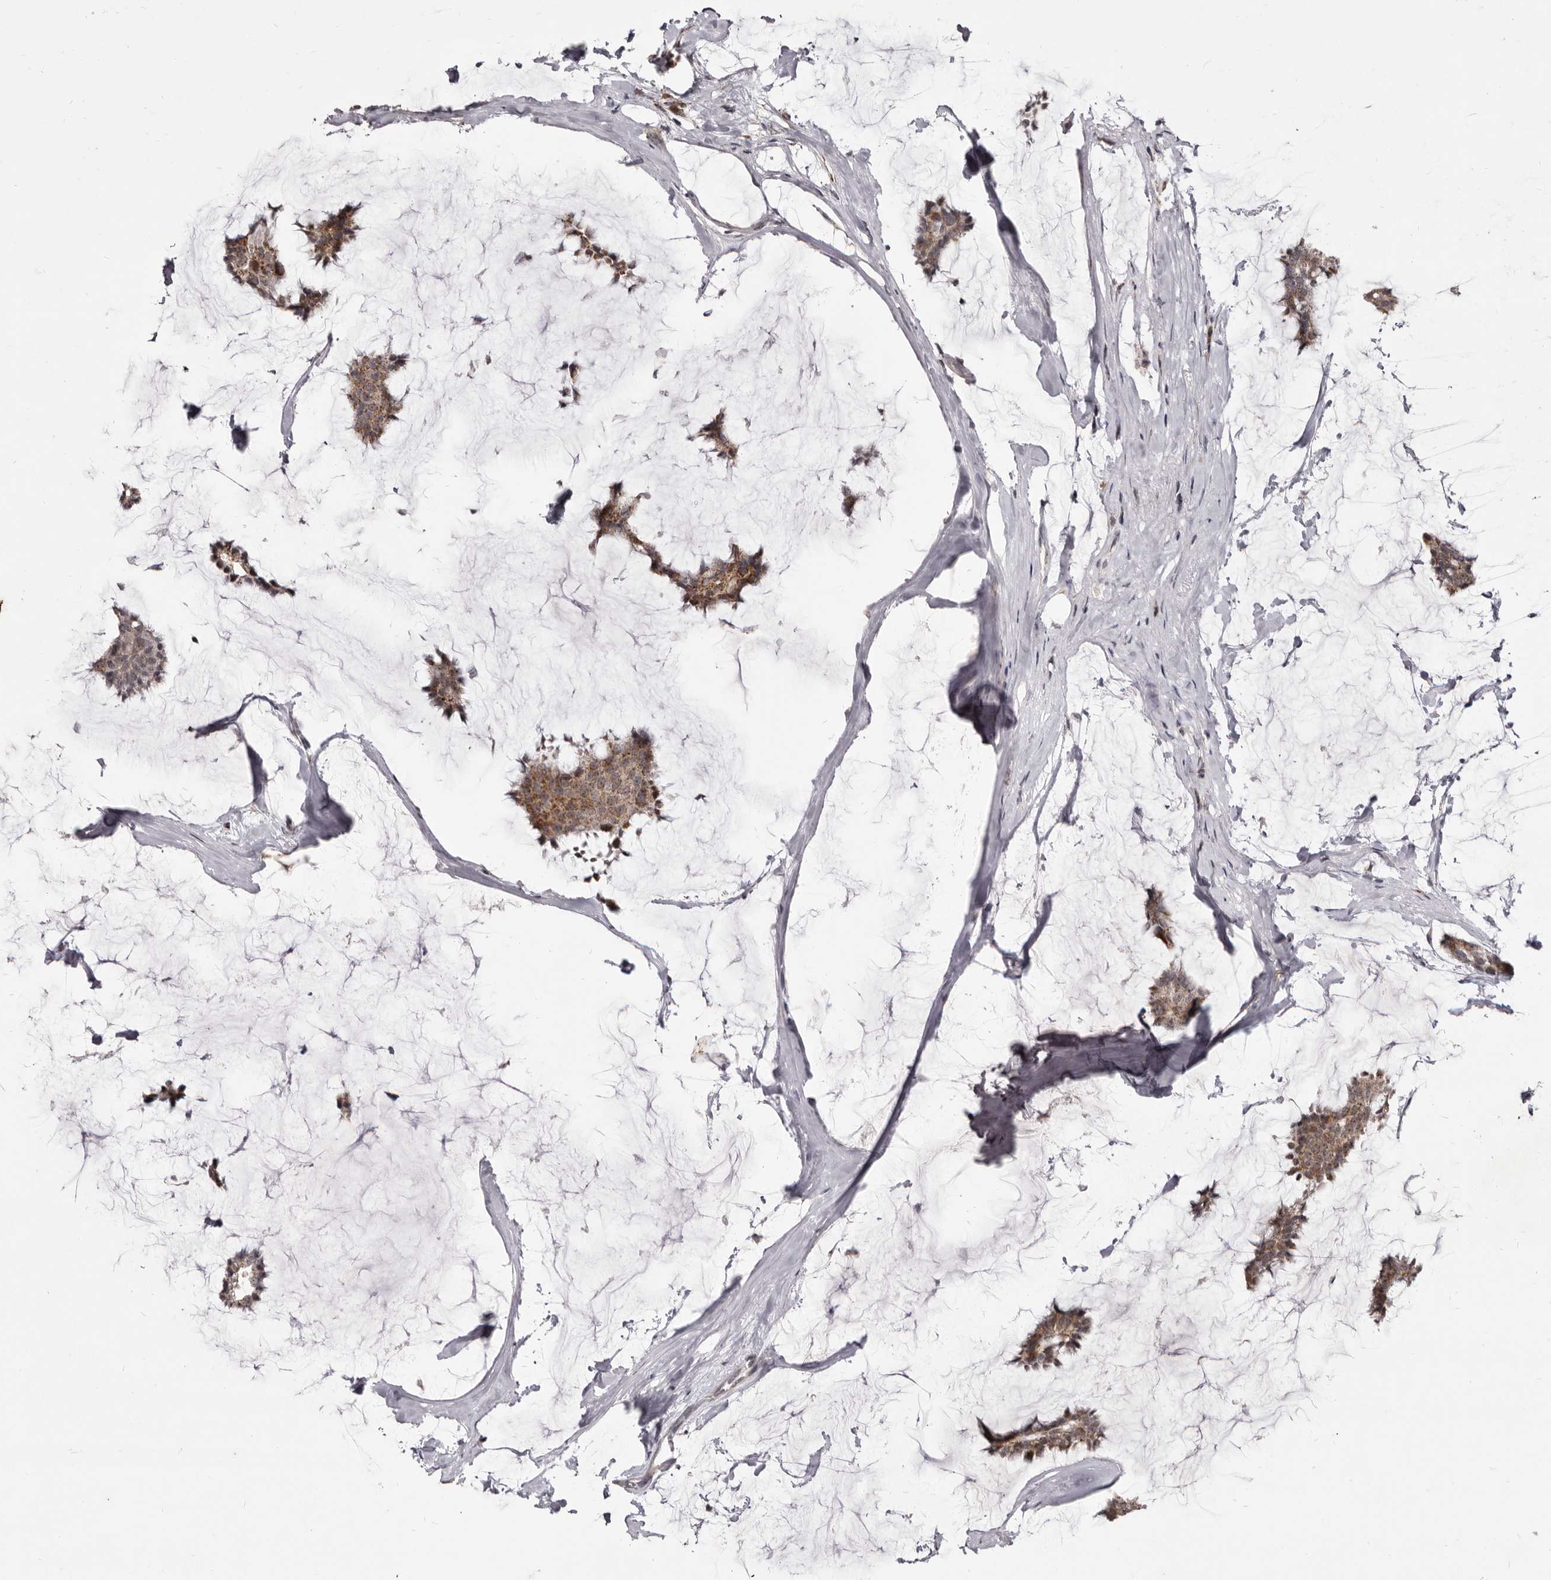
{"staining": {"intensity": "moderate", "quantity": ">75%", "location": "cytoplasmic/membranous"}, "tissue": "breast cancer", "cell_type": "Tumor cells", "image_type": "cancer", "snomed": [{"axis": "morphology", "description": "Duct carcinoma"}, {"axis": "topography", "description": "Breast"}], "caption": "This micrograph exhibits IHC staining of human breast infiltrating ductal carcinoma, with medium moderate cytoplasmic/membranous expression in approximately >75% of tumor cells.", "gene": "THUMPD1", "patient": {"sex": "female", "age": 93}}